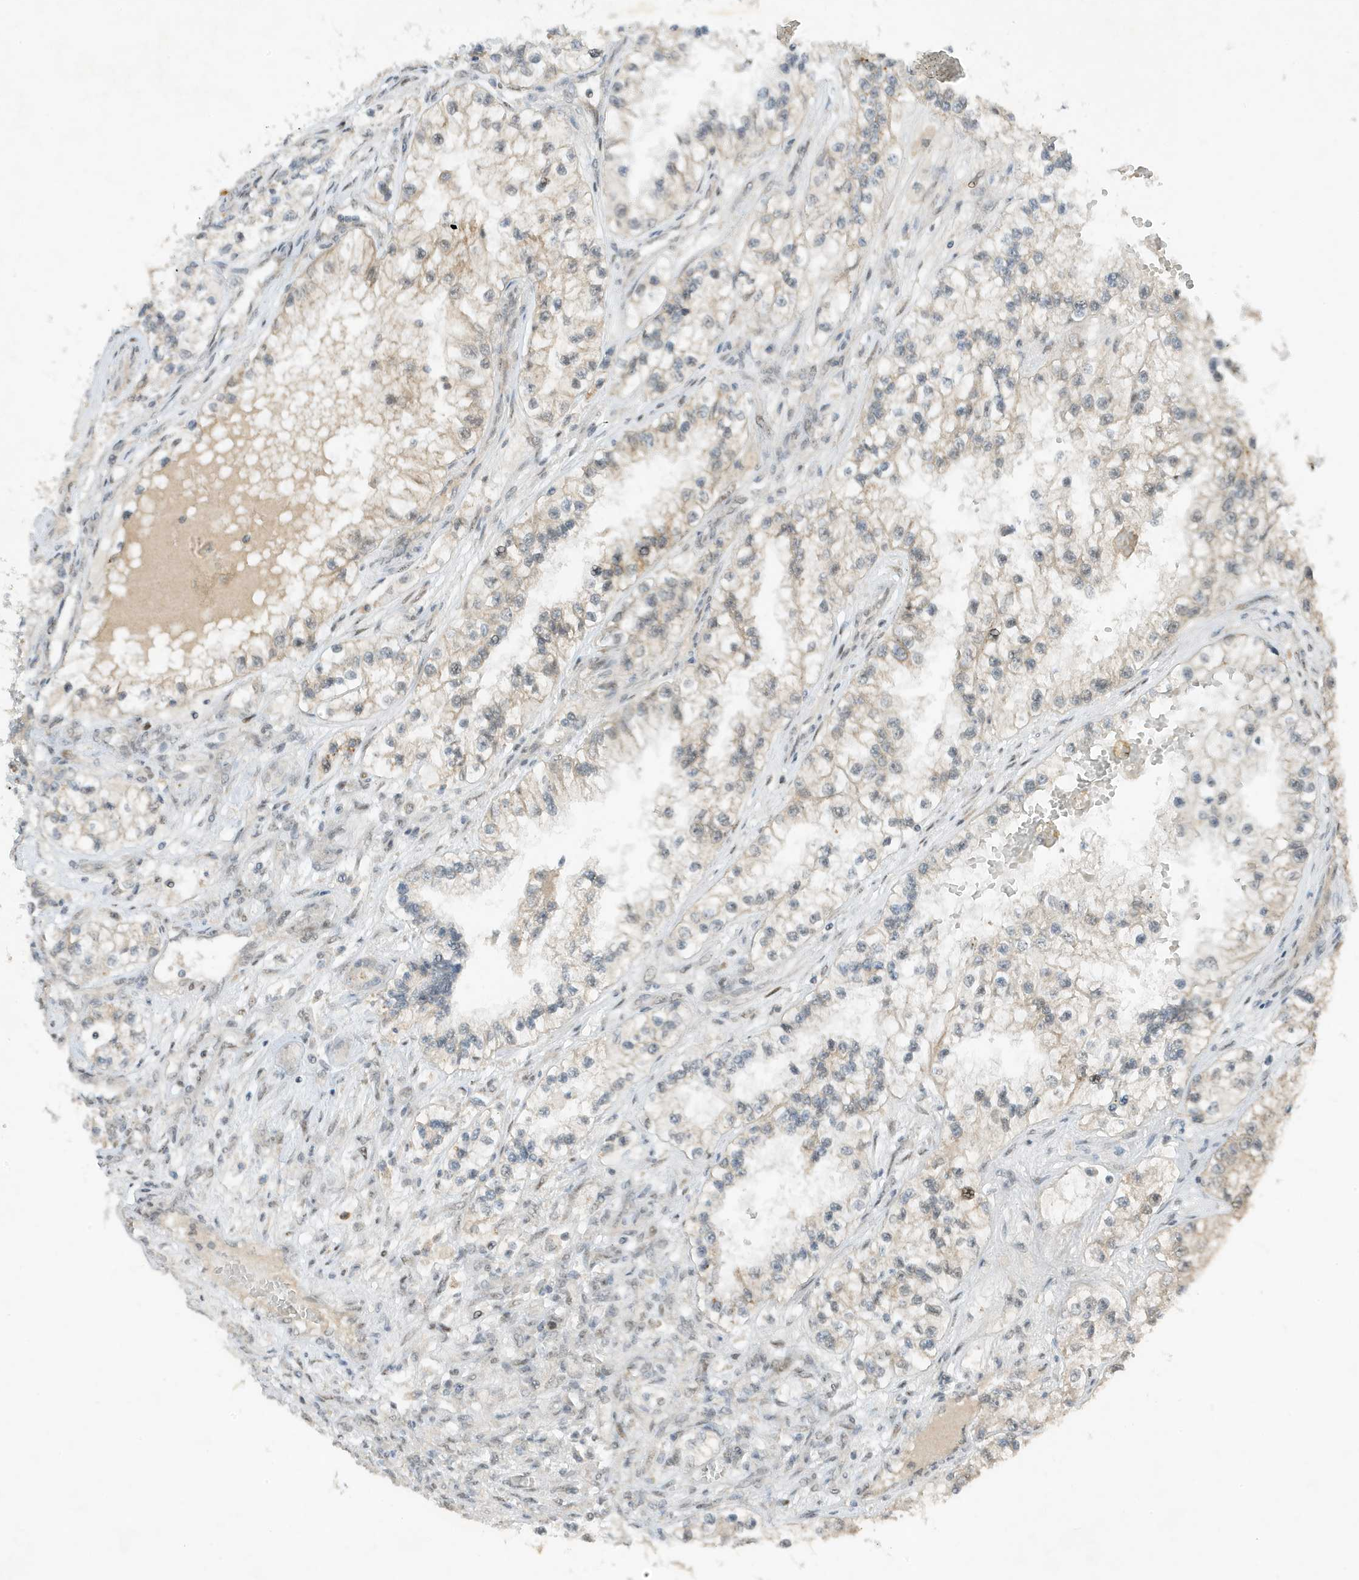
{"staining": {"intensity": "negative", "quantity": "none", "location": "none"}, "tissue": "renal cancer", "cell_type": "Tumor cells", "image_type": "cancer", "snomed": [{"axis": "morphology", "description": "Adenocarcinoma, NOS"}, {"axis": "topography", "description": "Kidney"}], "caption": "A photomicrograph of renal adenocarcinoma stained for a protein exhibits no brown staining in tumor cells.", "gene": "MAST3", "patient": {"sex": "female", "age": 57}}